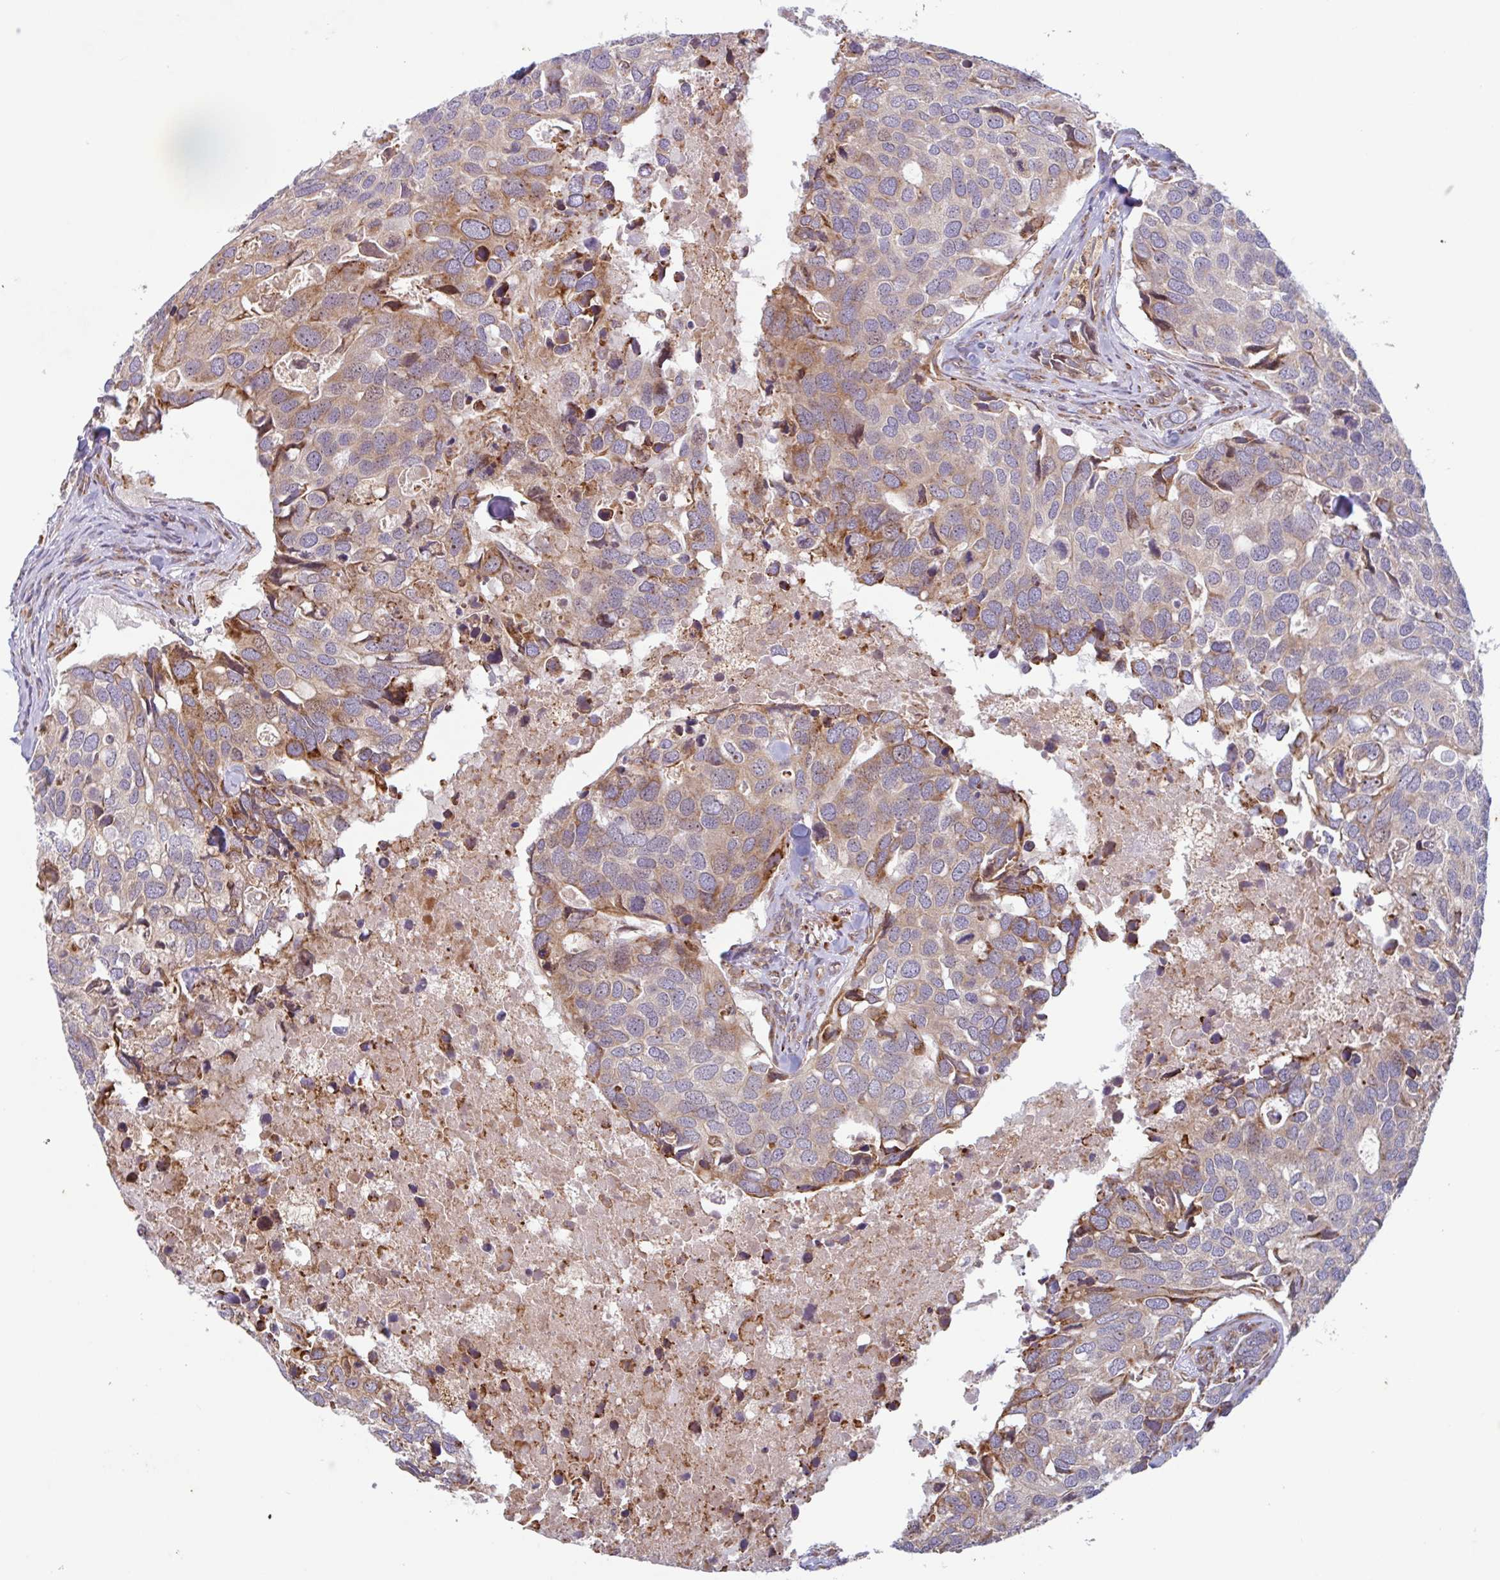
{"staining": {"intensity": "moderate", "quantity": "25%-75%", "location": "cytoplasmic/membranous"}, "tissue": "breast cancer", "cell_type": "Tumor cells", "image_type": "cancer", "snomed": [{"axis": "morphology", "description": "Duct carcinoma"}, {"axis": "topography", "description": "Breast"}], "caption": "Protein analysis of infiltrating ductal carcinoma (breast) tissue exhibits moderate cytoplasmic/membranous positivity in about 25%-75% of tumor cells.", "gene": "RIT1", "patient": {"sex": "female", "age": 83}}